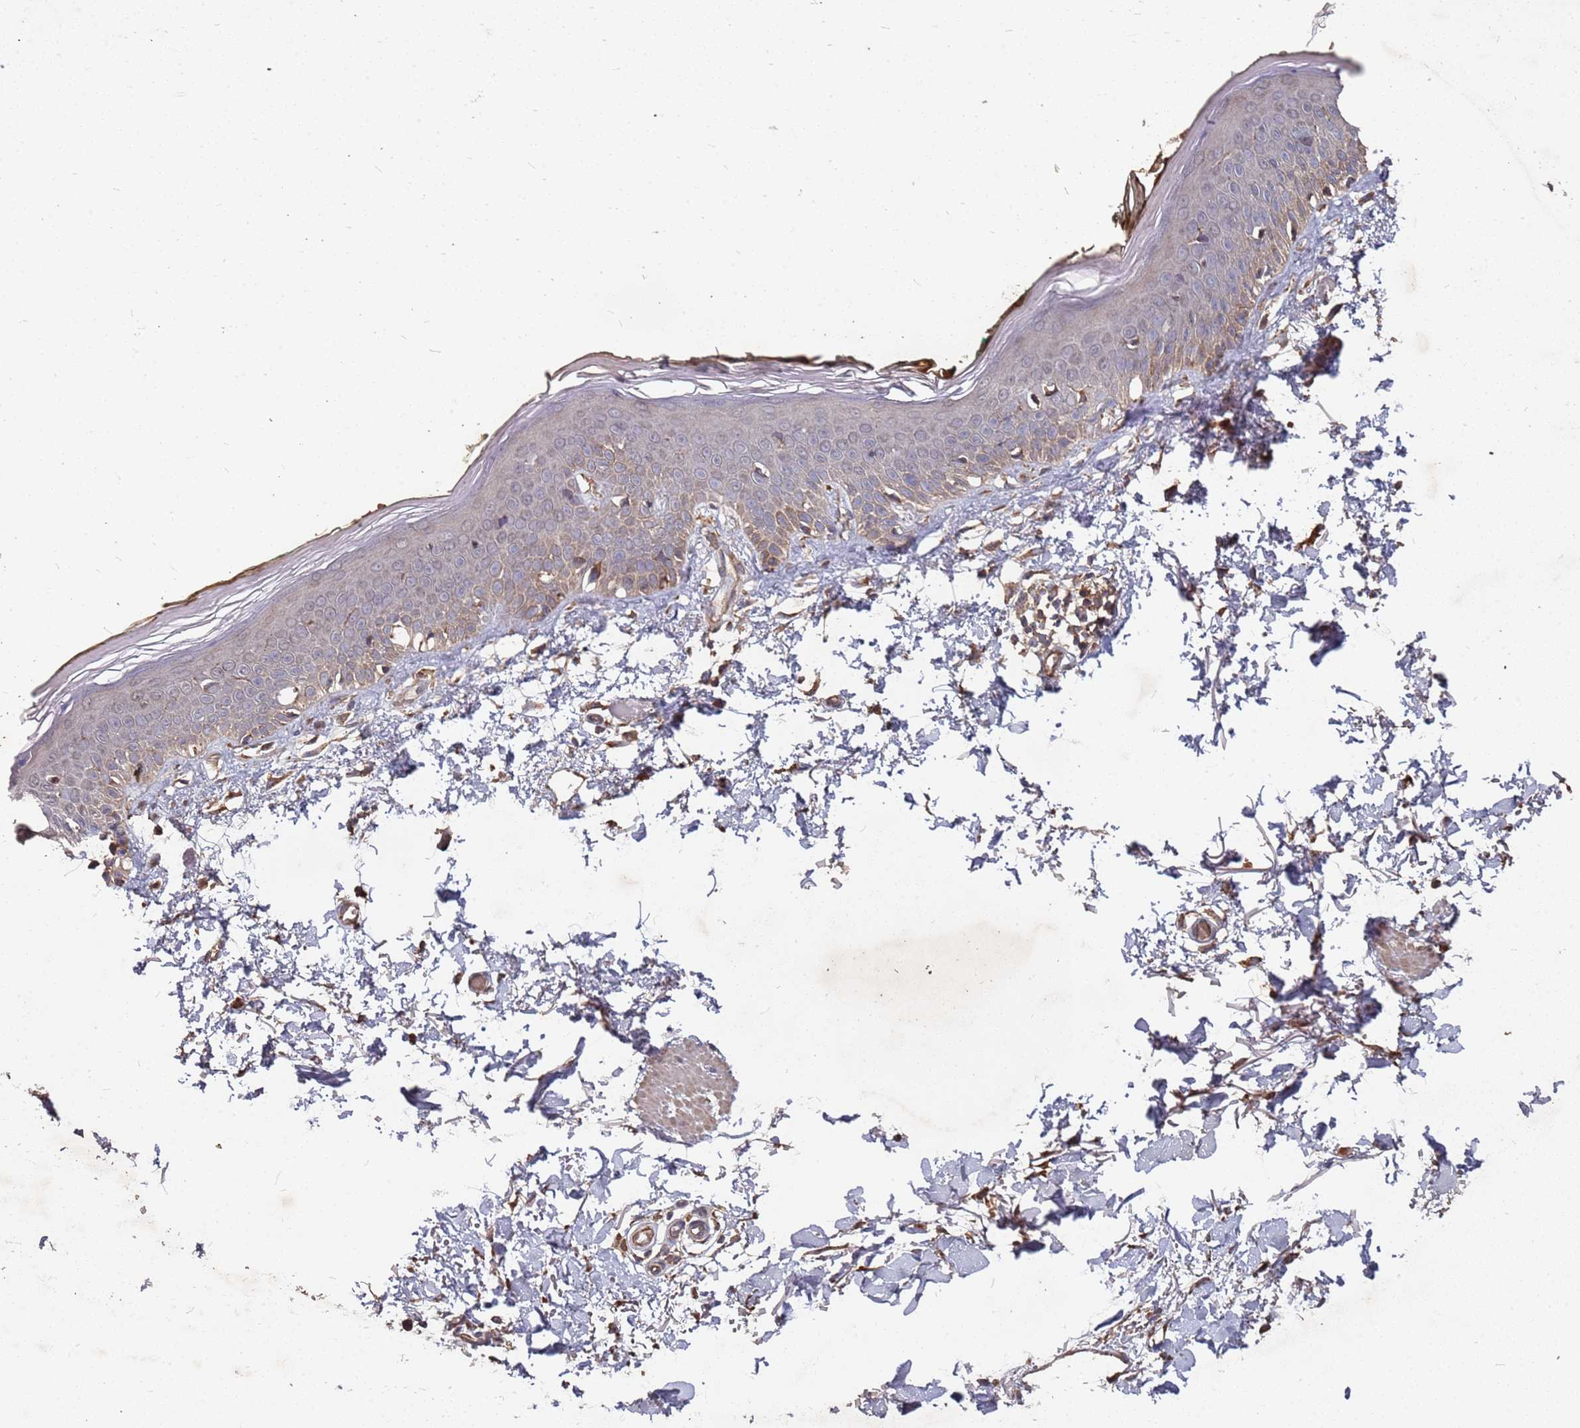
{"staining": {"intensity": "moderate", "quantity": ">75%", "location": "cytoplasmic/membranous"}, "tissue": "skin", "cell_type": "Fibroblasts", "image_type": "normal", "snomed": [{"axis": "morphology", "description": "Normal tissue, NOS"}, {"axis": "topography", "description": "Skin"}], "caption": "IHC staining of unremarkable skin, which displays medium levels of moderate cytoplasmic/membranous expression in about >75% of fibroblasts indicating moderate cytoplasmic/membranous protein staining. The staining was performed using DAB (brown) for protein detection and nuclei were counterstained in hematoxylin (blue).", "gene": "ATG5", "patient": {"sex": "male", "age": 62}}